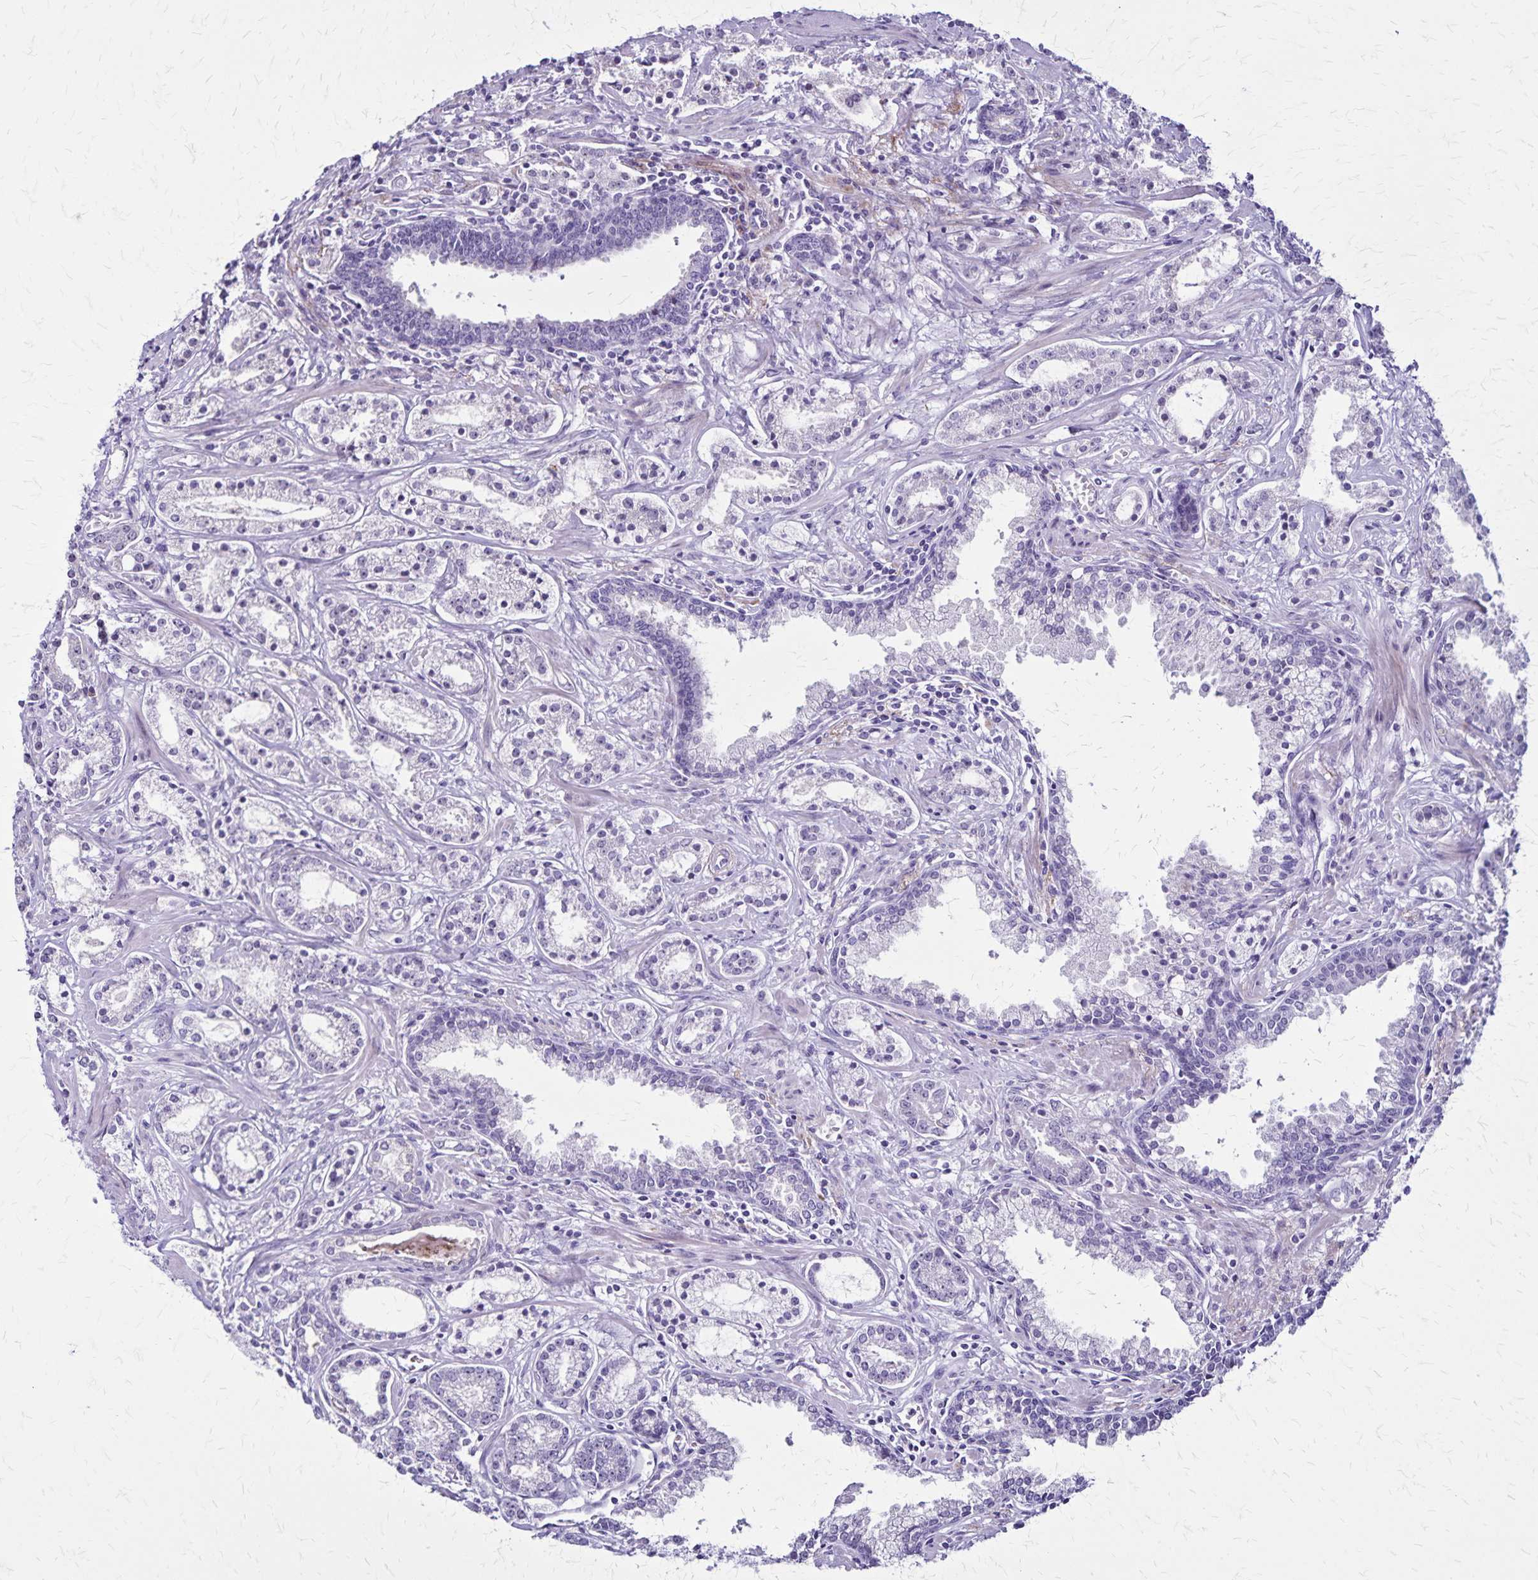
{"staining": {"intensity": "negative", "quantity": "none", "location": "none"}, "tissue": "prostate cancer", "cell_type": "Tumor cells", "image_type": "cancer", "snomed": [{"axis": "morphology", "description": "Adenocarcinoma, Medium grade"}, {"axis": "topography", "description": "Prostate"}], "caption": "Micrograph shows no protein staining in tumor cells of prostate medium-grade adenocarcinoma tissue.", "gene": "OR51B5", "patient": {"sex": "male", "age": 57}}